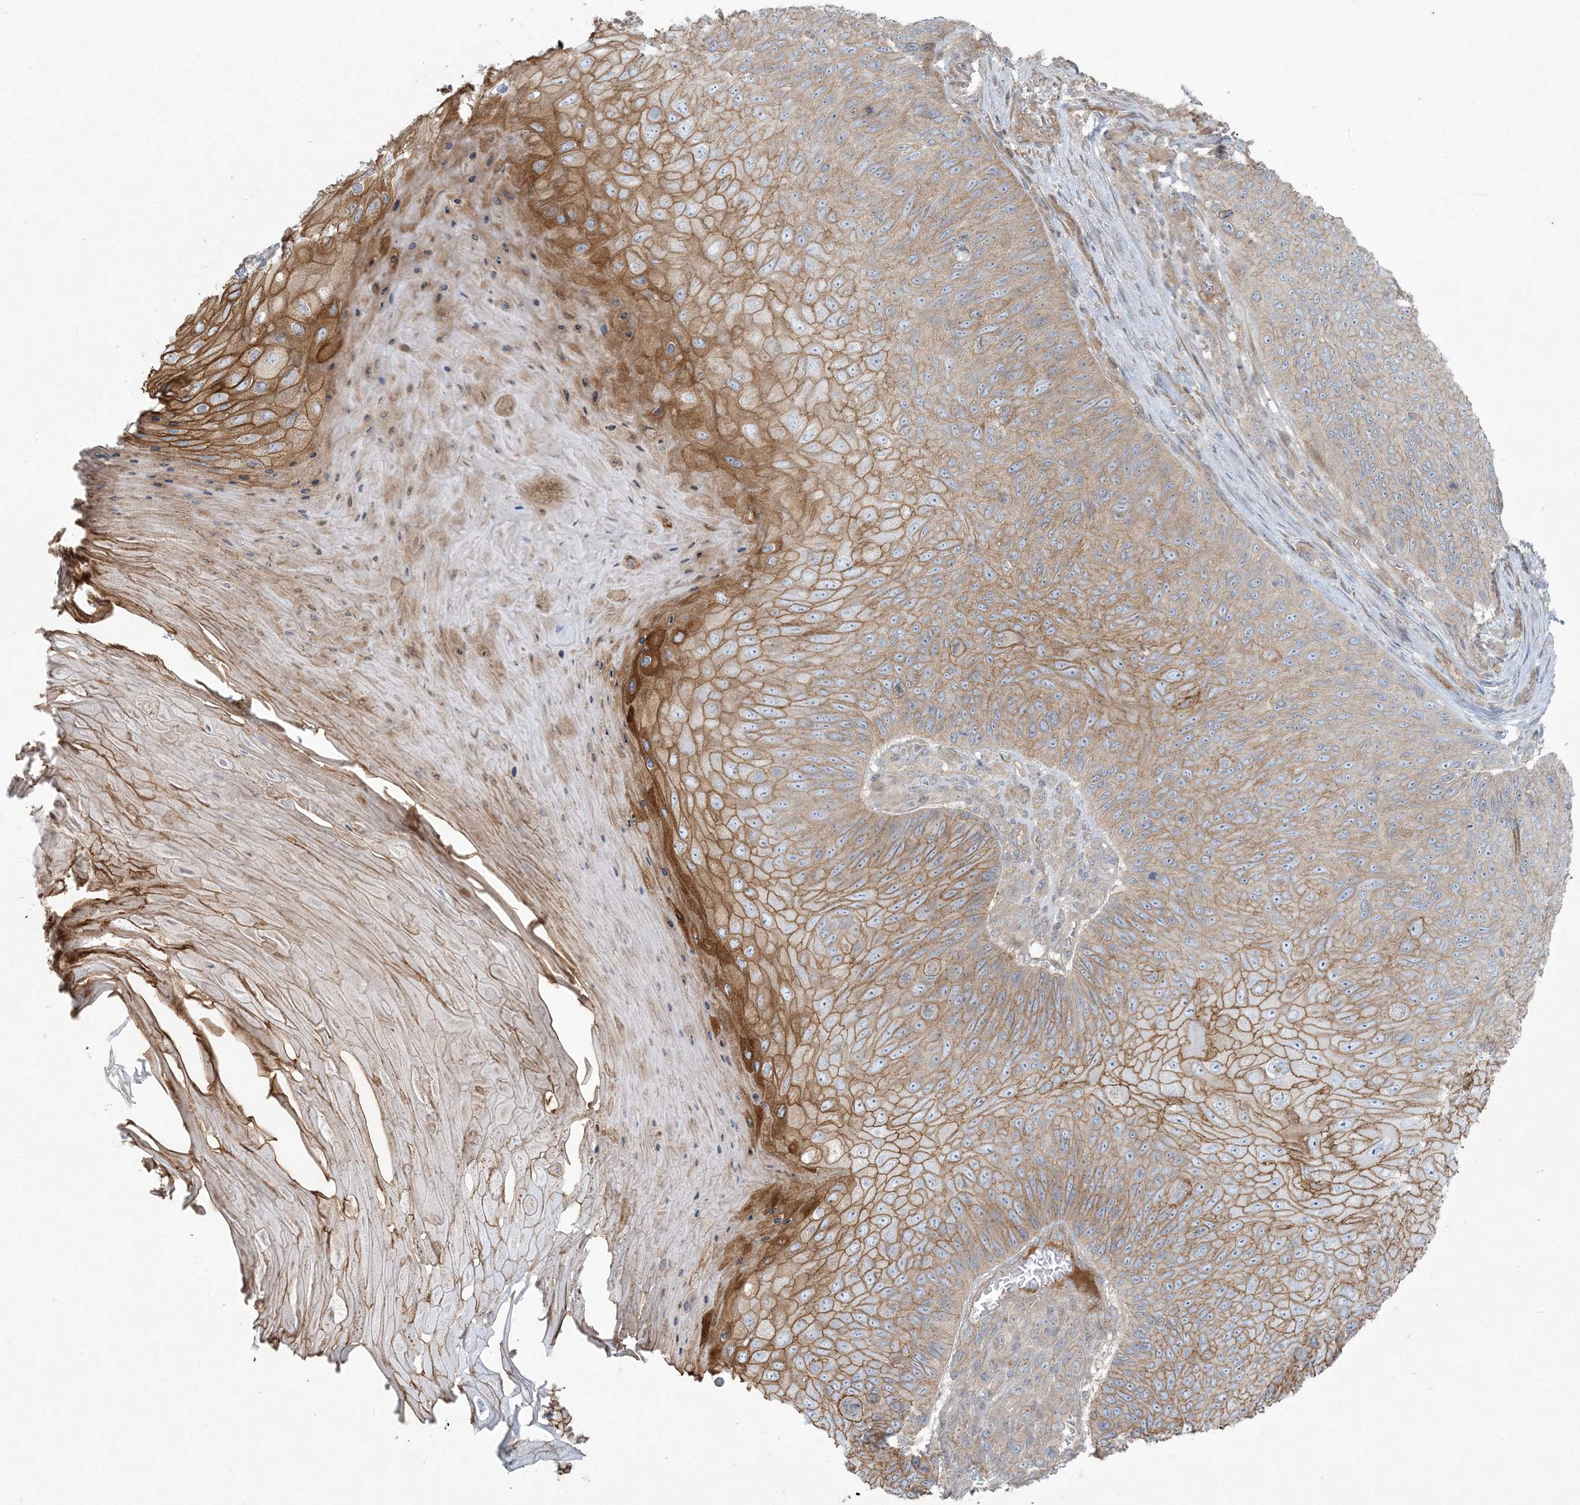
{"staining": {"intensity": "strong", "quantity": ">75%", "location": "cytoplasmic/membranous"}, "tissue": "skin cancer", "cell_type": "Tumor cells", "image_type": "cancer", "snomed": [{"axis": "morphology", "description": "Squamous cell carcinoma, NOS"}, {"axis": "topography", "description": "Skin"}], "caption": "A photomicrograph of human skin cancer (squamous cell carcinoma) stained for a protein displays strong cytoplasmic/membranous brown staining in tumor cells. The protein is stained brown, and the nuclei are stained in blue (DAB (3,3'-diaminobenzidine) IHC with brightfield microscopy, high magnification).", "gene": "PIK3R4", "patient": {"sex": "female", "age": 88}}